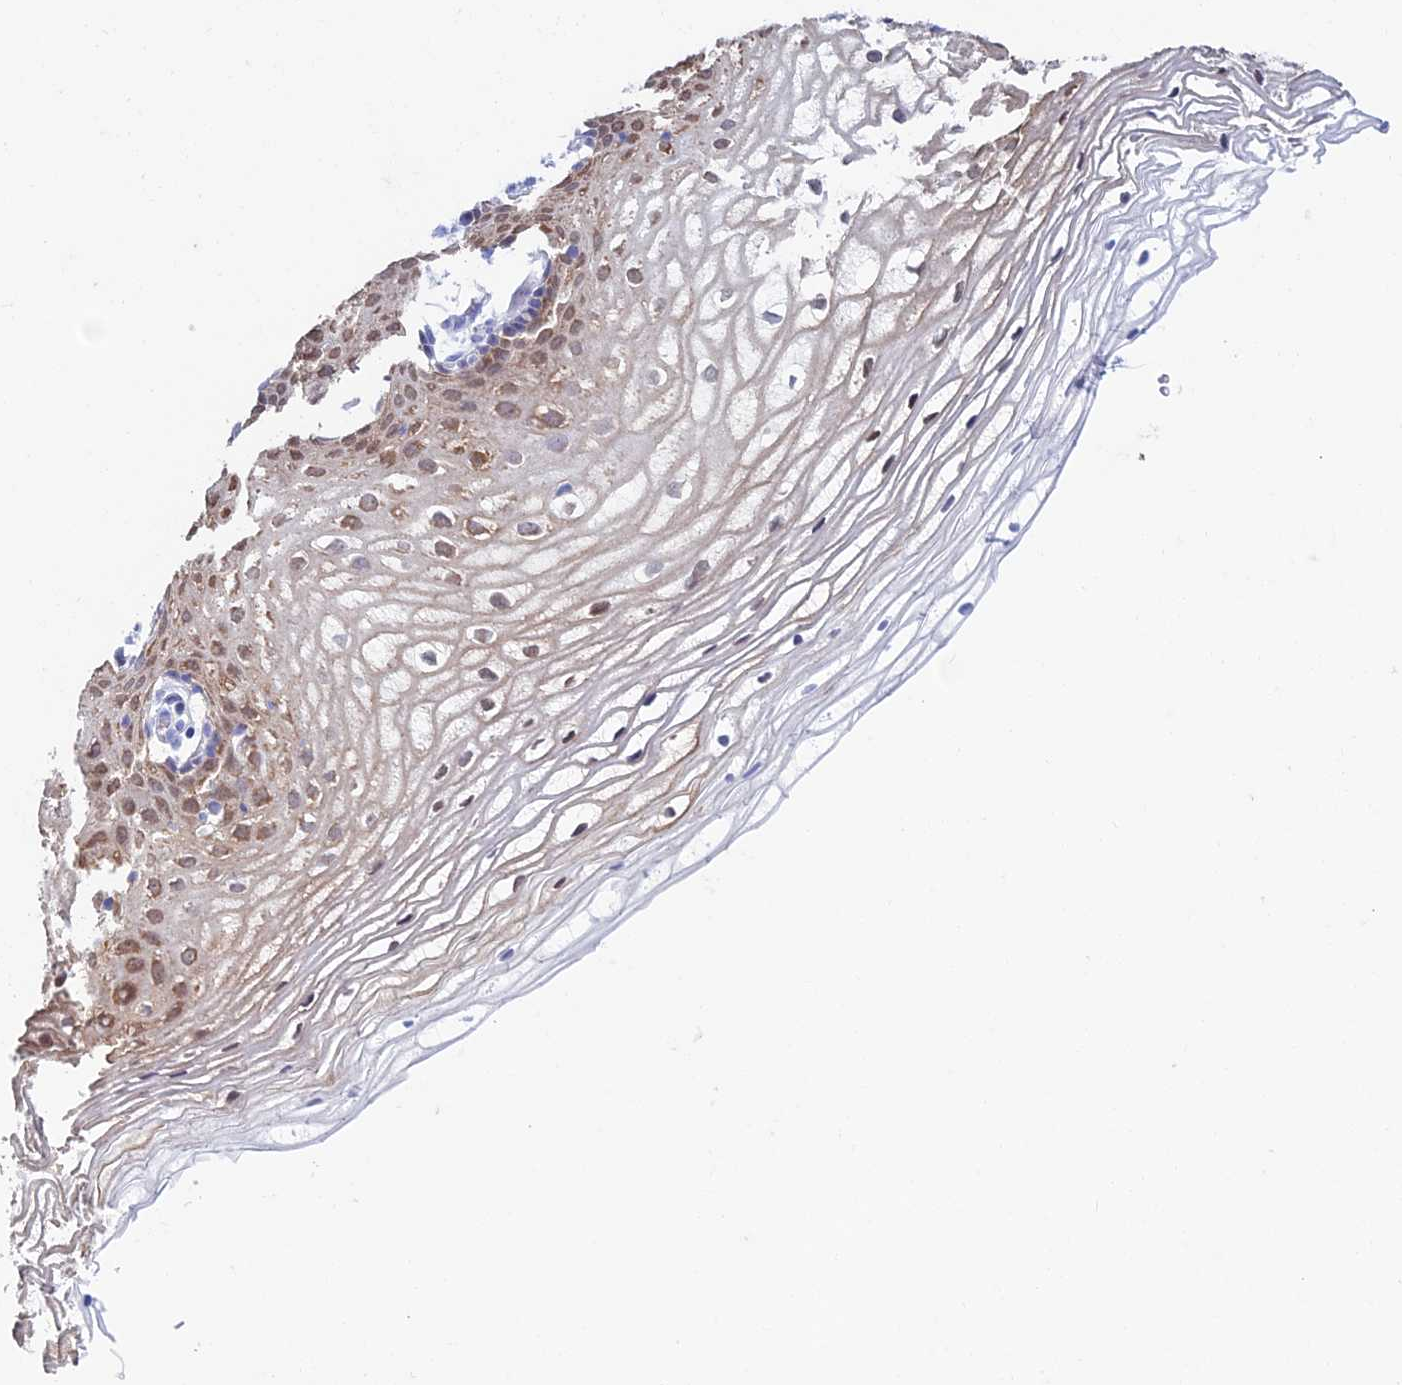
{"staining": {"intensity": "moderate", "quantity": "25%-75%", "location": "cytoplasmic/membranous"}, "tissue": "vagina", "cell_type": "Squamous epithelial cells", "image_type": "normal", "snomed": [{"axis": "morphology", "description": "Normal tissue, NOS"}, {"axis": "topography", "description": "Vagina"}], "caption": "Protein analysis of normal vagina reveals moderate cytoplasmic/membranous staining in approximately 25%-75% of squamous epithelial cells.", "gene": "KCNK17", "patient": {"sex": "female", "age": 60}}